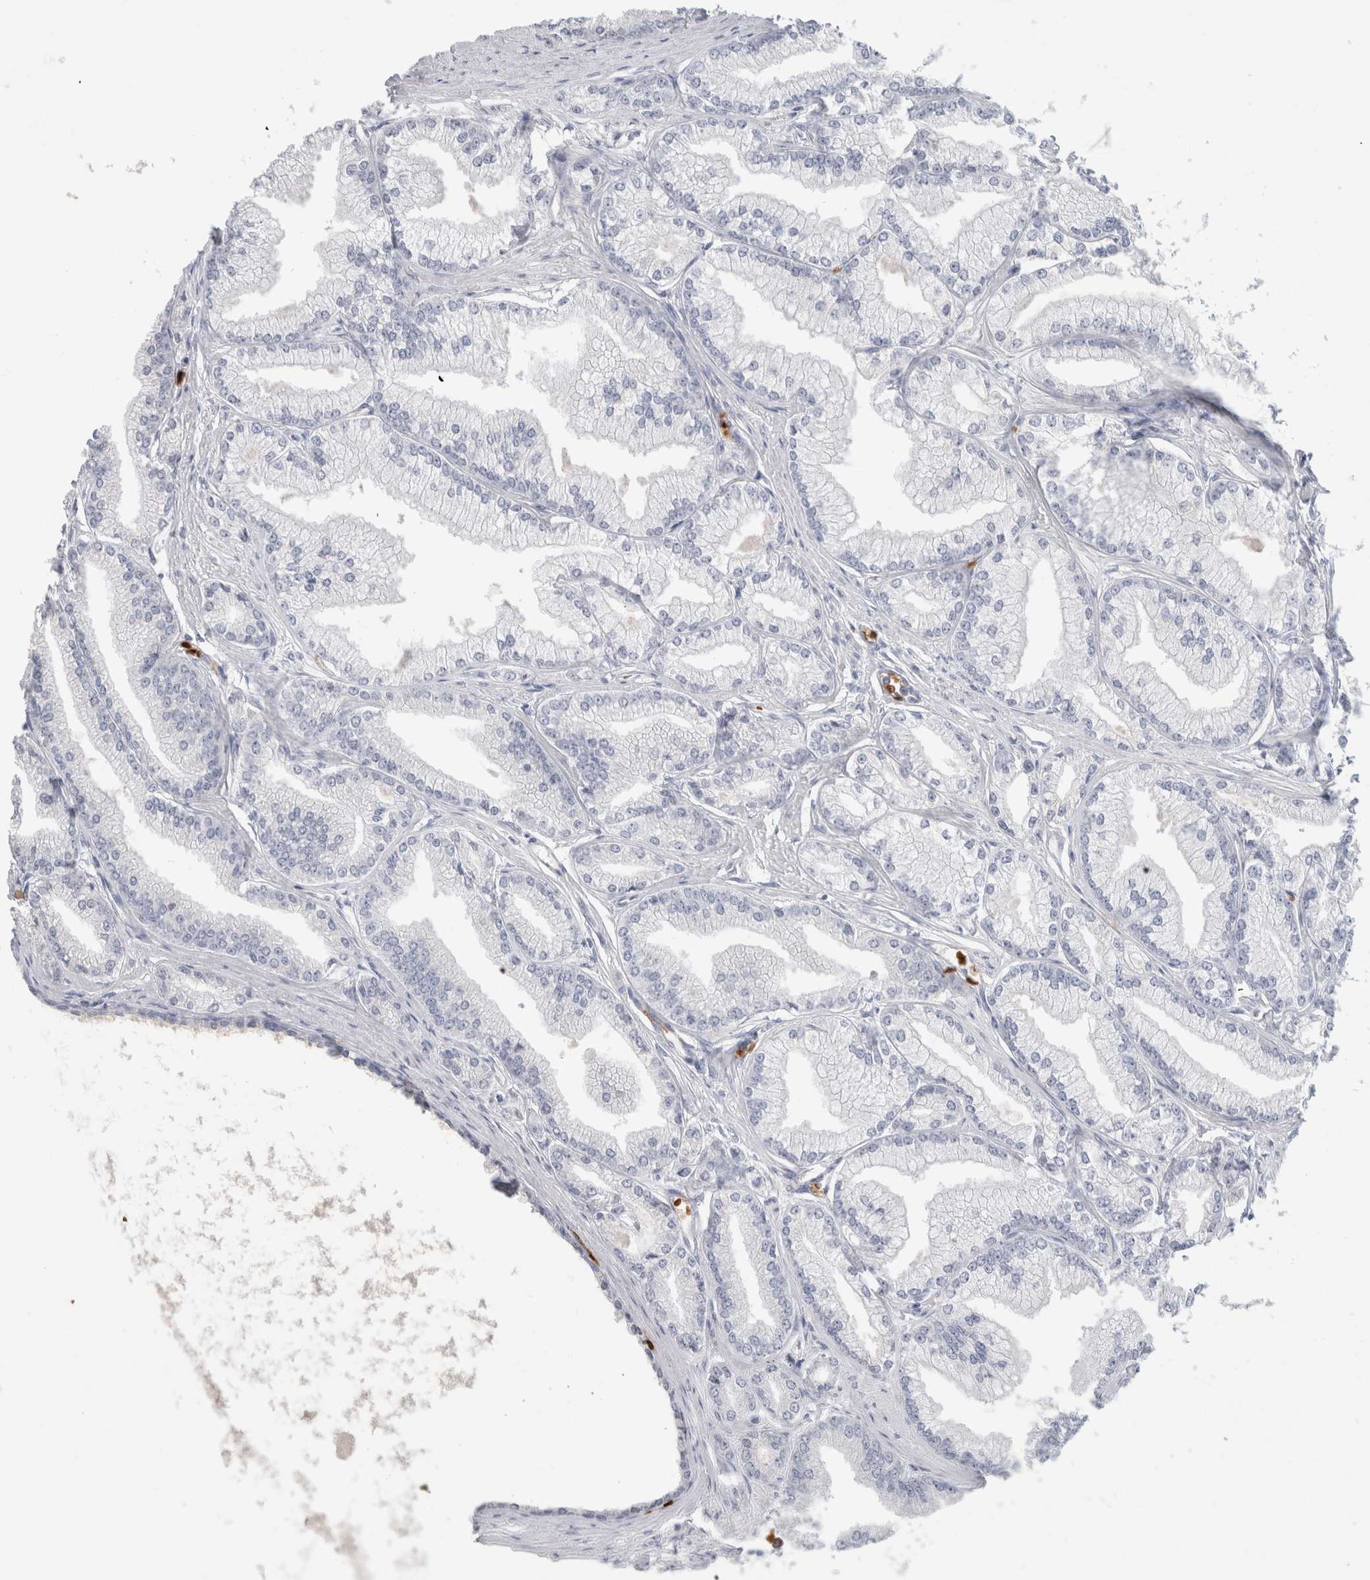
{"staining": {"intensity": "negative", "quantity": "none", "location": "none"}, "tissue": "prostate cancer", "cell_type": "Tumor cells", "image_type": "cancer", "snomed": [{"axis": "morphology", "description": "Adenocarcinoma, Low grade"}, {"axis": "topography", "description": "Prostate"}], "caption": "There is no significant positivity in tumor cells of prostate cancer.", "gene": "CA1", "patient": {"sex": "male", "age": 52}}